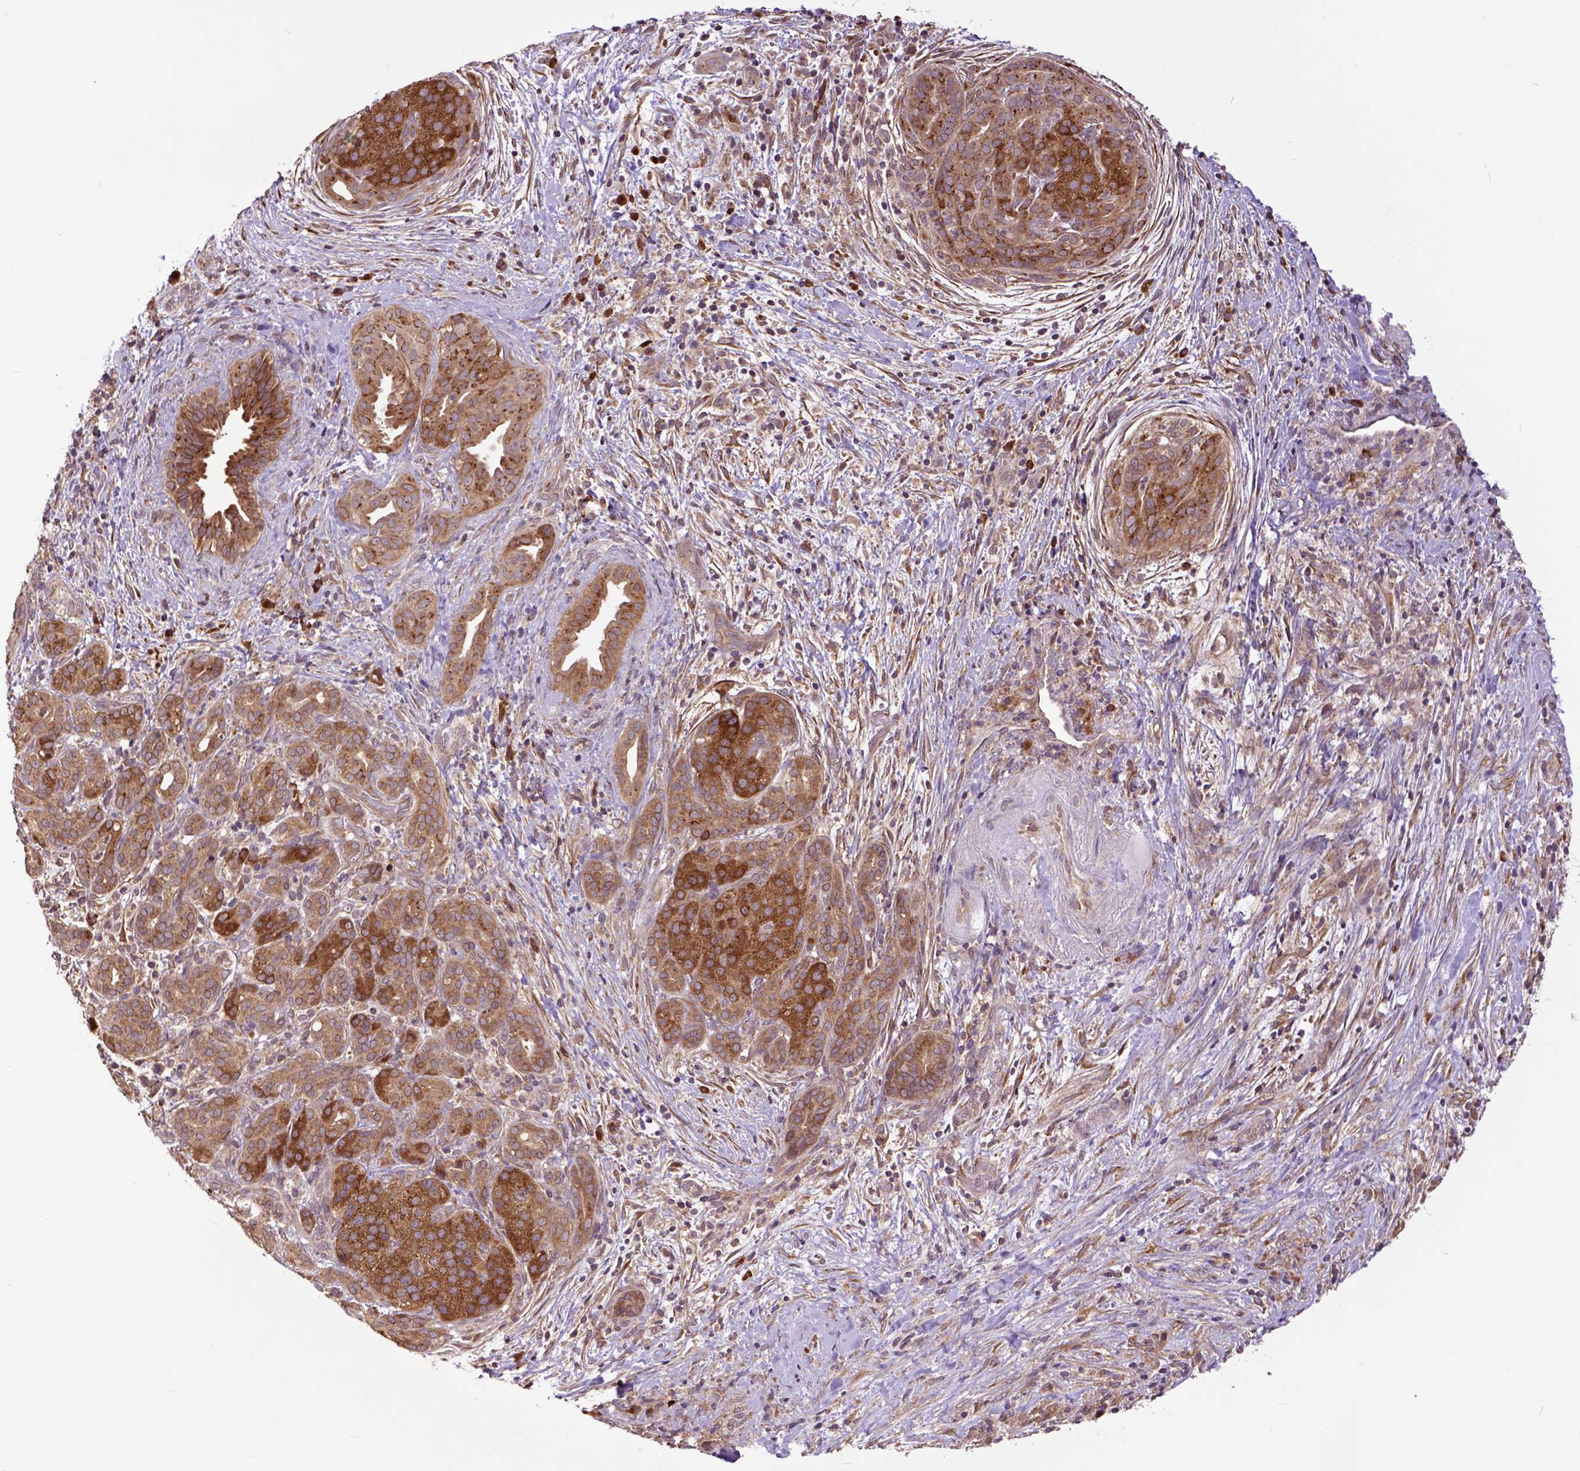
{"staining": {"intensity": "moderate", "quantity": ">75%", "location": "cytoplasmic/membranous"}, "tissue": "pancreatic cancer", "cell_type": "Tumor cells", "image_type": "cancer", "snomed": [{"axis": "morphology", "description": "Adenocarcinoma, NOS"}, {"axis": "topography", "description": "Pancreas"}], "caption": "Pancreatic cancer (adenocarcinoma) tissue reveals moderate cytoplasmic/membranous positivity in approximately >75% of tumor cells", "gene": "ARL1", "patient": {"sex": "male", "age": 44}}